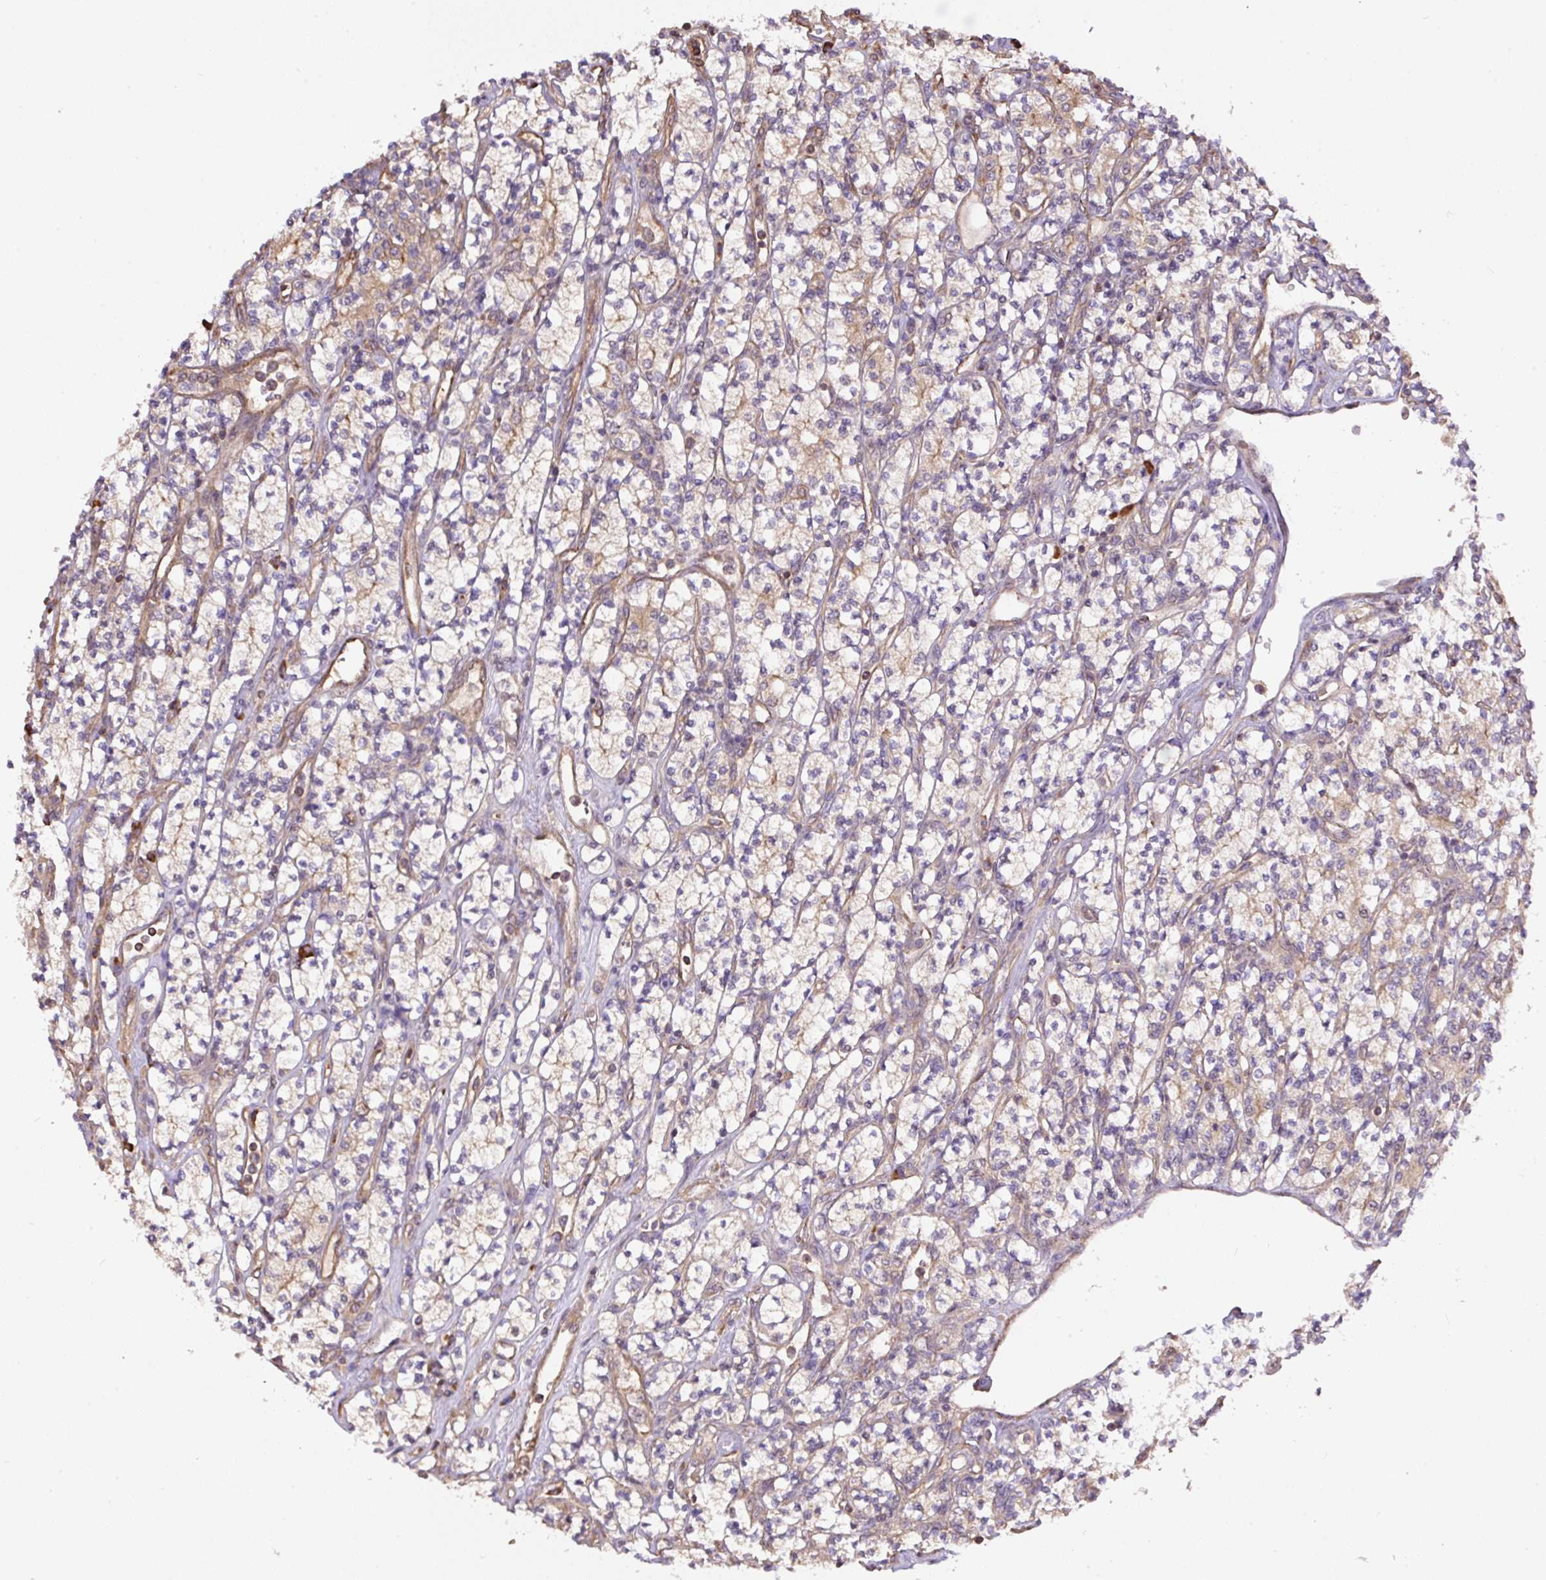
{"staining": {"intensity": "moderate", "quantity": "<25%", "location": "cytoplasmic/membranous"}, "tissue": "renal cancer", "cell_type": "Tumor cells", "image_type": "cancer", "snomed": [{"axis": "morphology", "description": "Adenocarcinoma, NOS"}, {"axis": "topography", "description": "Kidney"}], "caption": "Renal adenocarcinoma stained with DAB immunohistochemistry (IHC) shows low levels of moderate cytoplasmic/membranous positivity in approximately <25% of tumor cells.", "gene": "PPME1", "patient": {"sex": "male", "age": 77}}